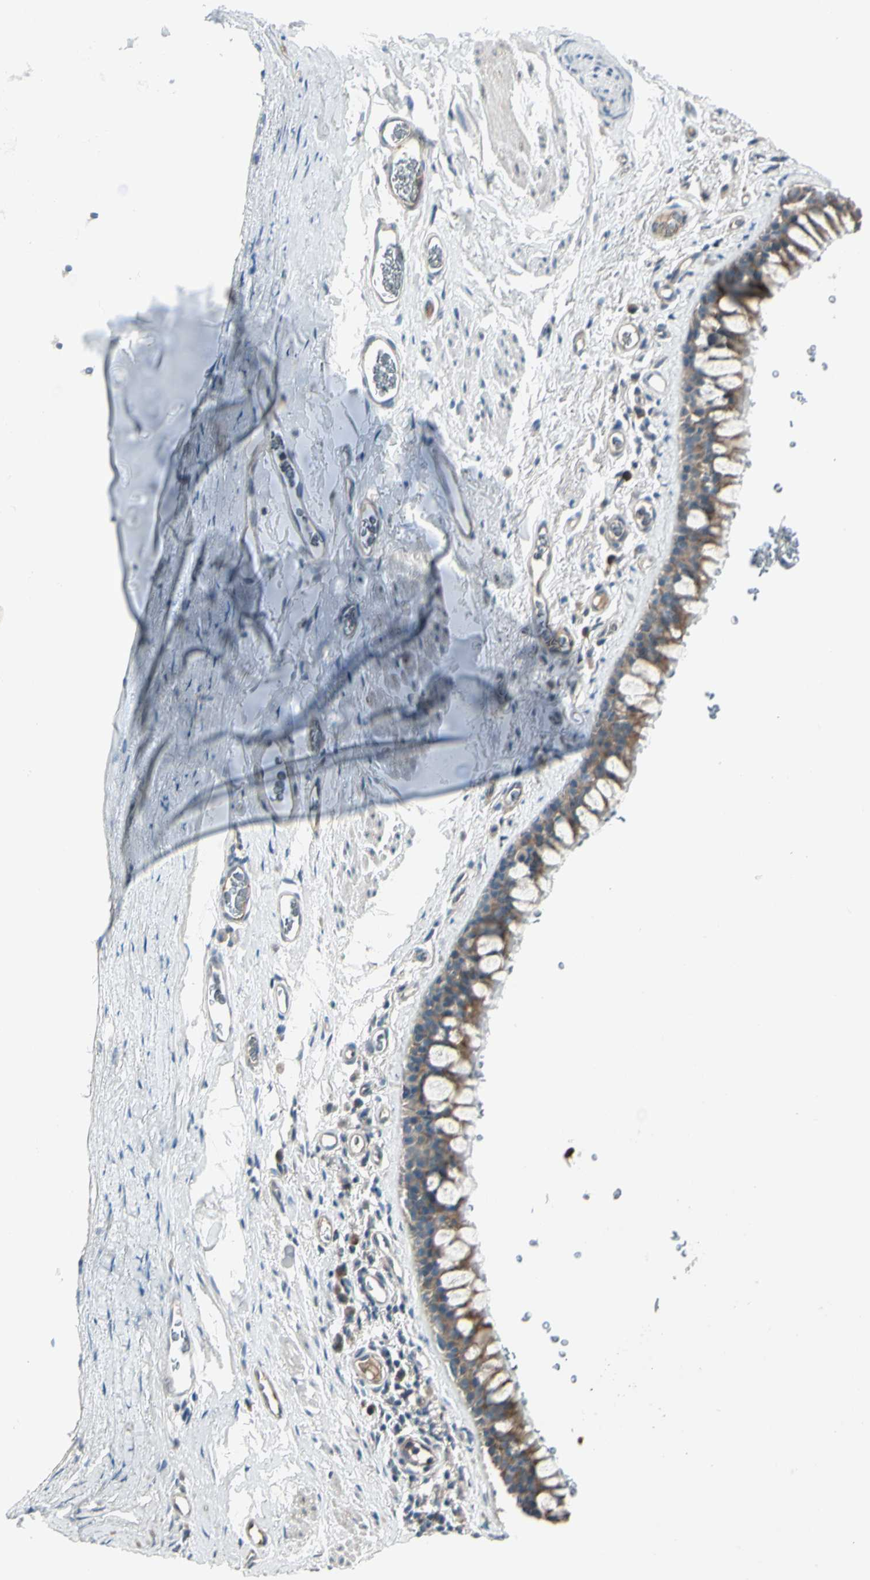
{"staining": {"intensity": "moderate", "quantity": ">75%", "location": "cytoplasmic/membranous"}, "tissue": "bronchus", "cell_type": "Respiratory epithelial cells", "image_type": "normal", "snomed": [{"axis": "morphology", "description": "Normal tissue, NOS"}, {"axis": "morphology", "description": "Malignant melanoma, Metastatic site"}, {"axis": "topography", "description": "Bronchus"}, {"axis": "topography", "description": "Lung"}], "caption": "Bronchus stained for a protein reveals moderate cytoplasmic/membranous positivity in respiratory epithelial cells. The protein is stained brown, and the nuclei are stained in blue (DAB (3,3'-diaminobenzidine) IHC with brightfield microscopy, high magnification).", "gene": "PANK2", "patient": {"sex": "male", "age": 64}}